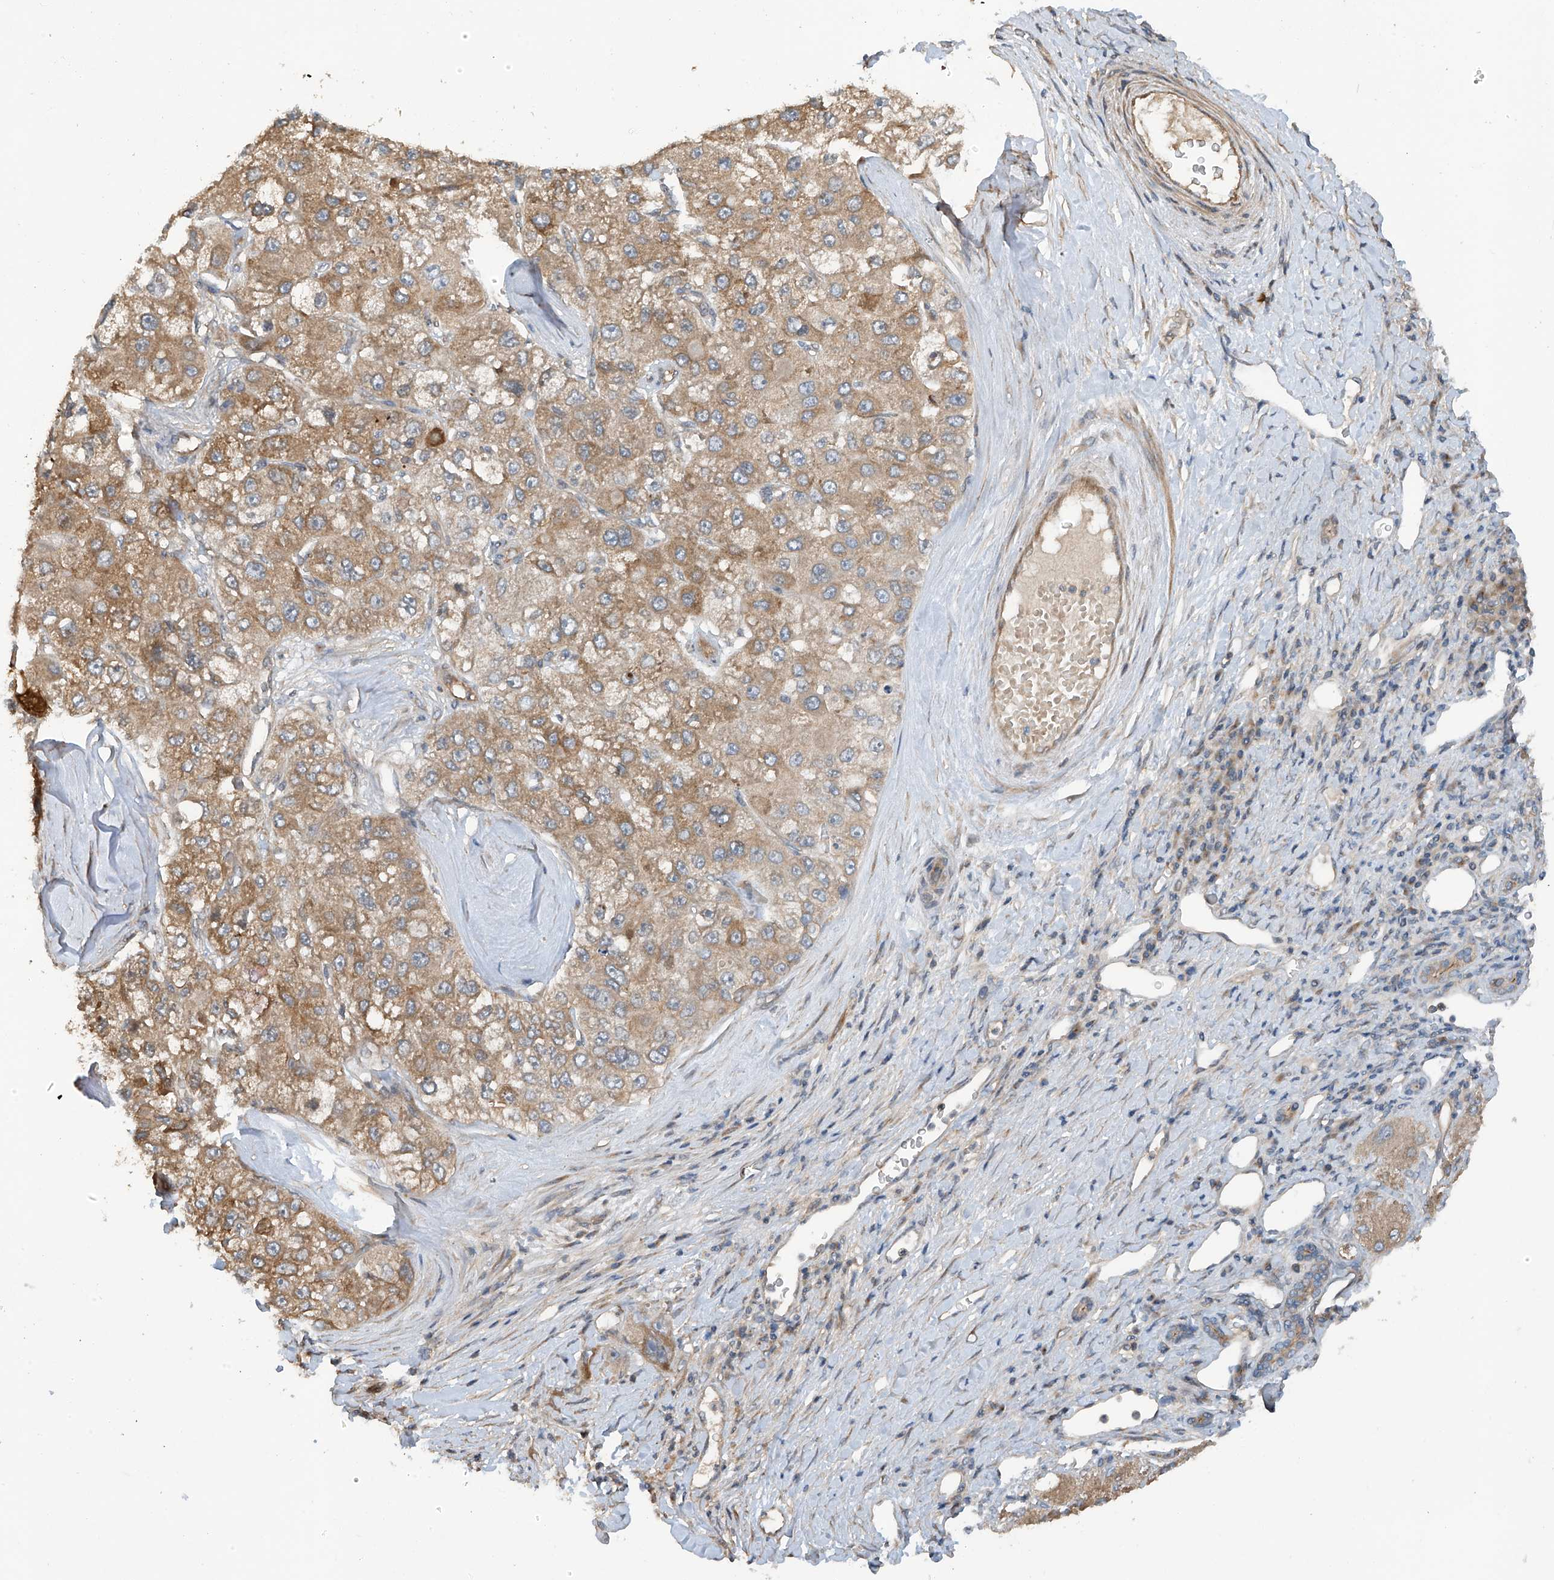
{"staining": {"intensity": "moderate", "quantity": ">75%", "location": "cytoplasmic/membranous"}, "tissue": "liver cancer", "cell_type": "Tumor cells", "image_type": "cancer", "snomed": [{"axis": "morphology", "description": "Carcinoma, Hepatocellular, NOS"}, {"axis": "topography", "description": "Liver"}], "caption": "Approximately >75% of tumor cells in human hepatocellular carcinoma (liver) demonstrate moderate cytoplasmic/membranous protein positivity as visualized by brown immunohistochemical staining.", "gene": "RPAIN", "patient": {"sex": "male", "age": 80}}